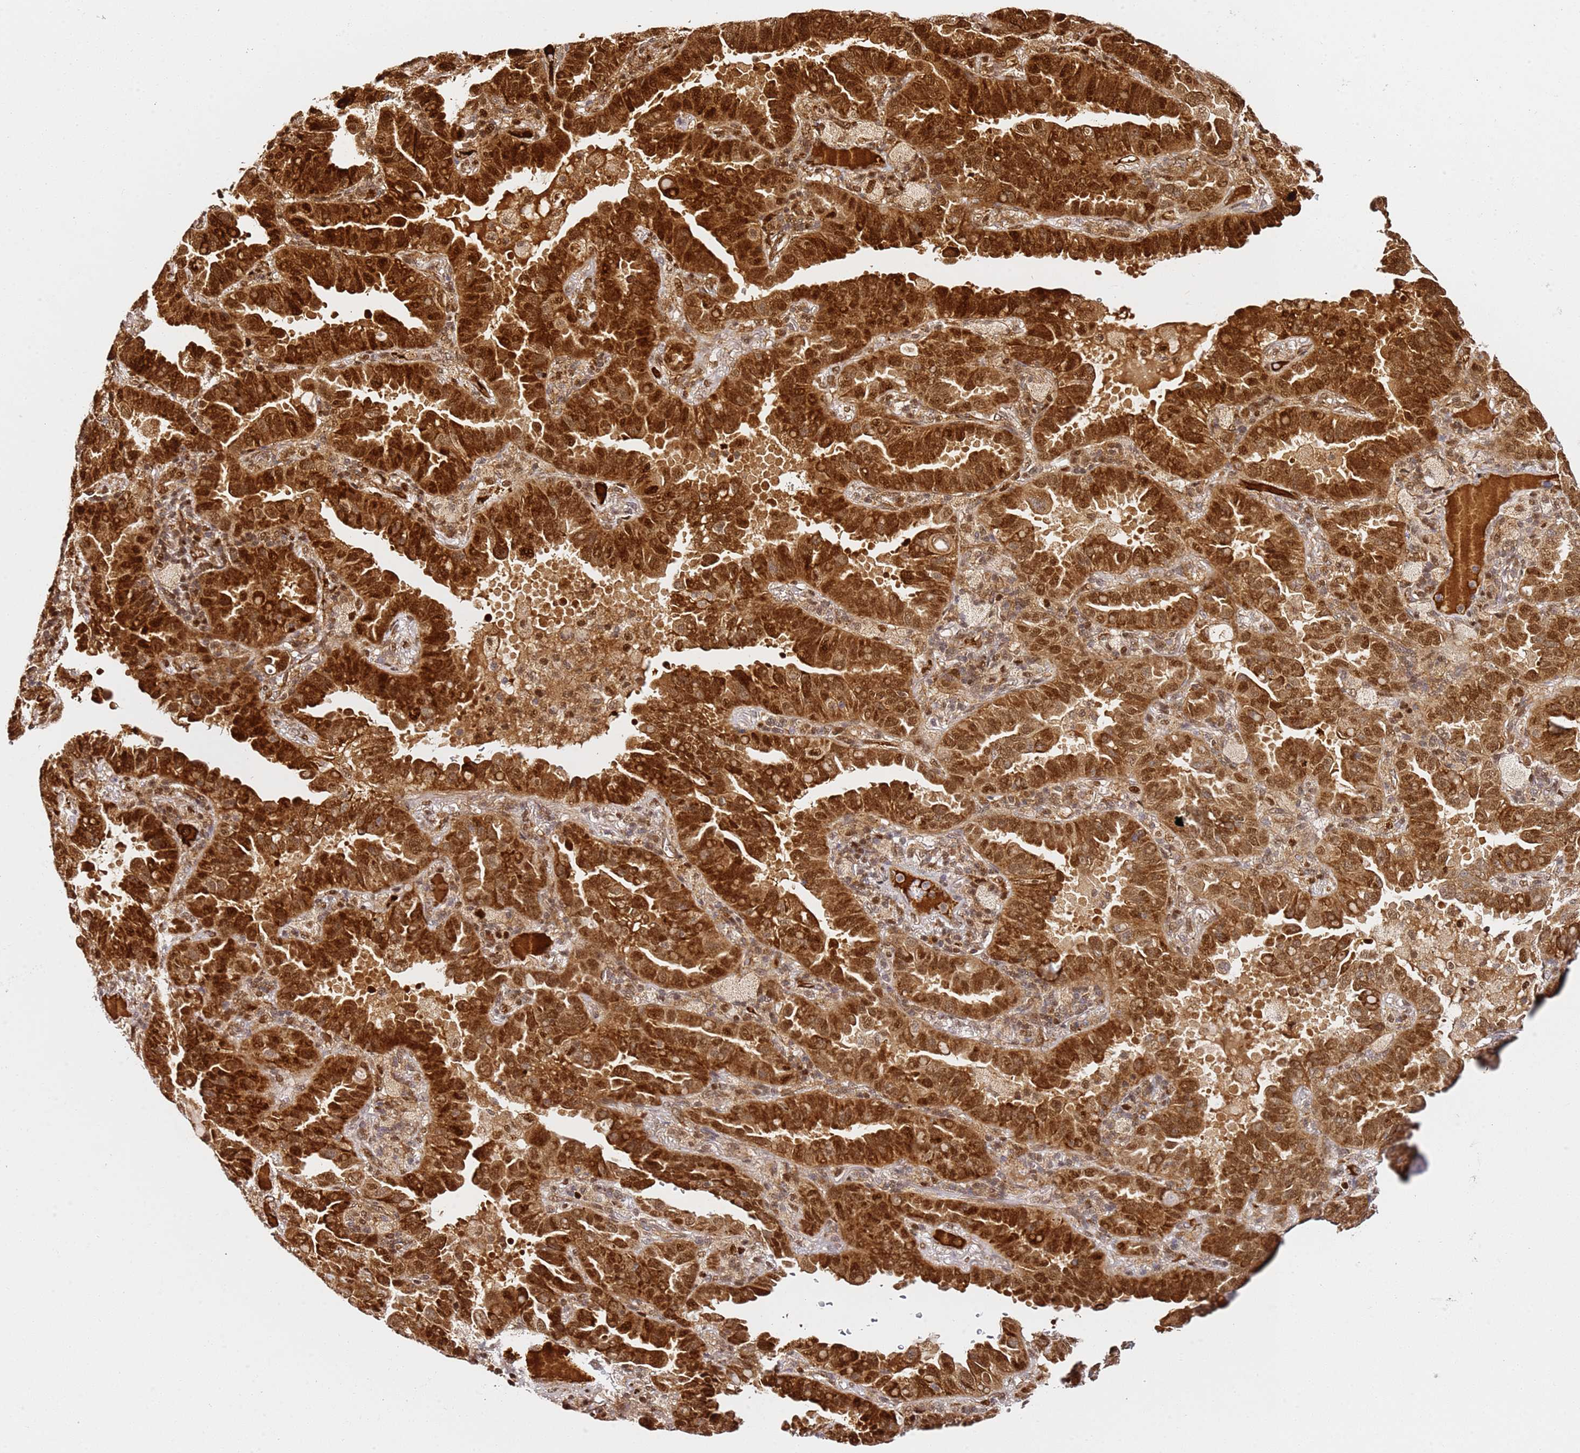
{"staining": {"intensity": "strong", "quantity": ">75%", "location": "cytoplasmic/membranous,nuclear"}, "tissue": "lung cancer", "cell_type": "Tumor cells", "image_type": "cancer", "snomed": [{"axis": "morphology", "description": "Adenocarcinoma, NOS"}, {"axis": "topography", "description": "Lung"}], "caption": "An image of lung cancer (adenocarcinoma) stained for a protein demonstrates strong cytoplasmic/membranous and nuclear brown staining in tumor cells.", "gene": "SMOX", "patient": {"sex": "male", "age": 64}}